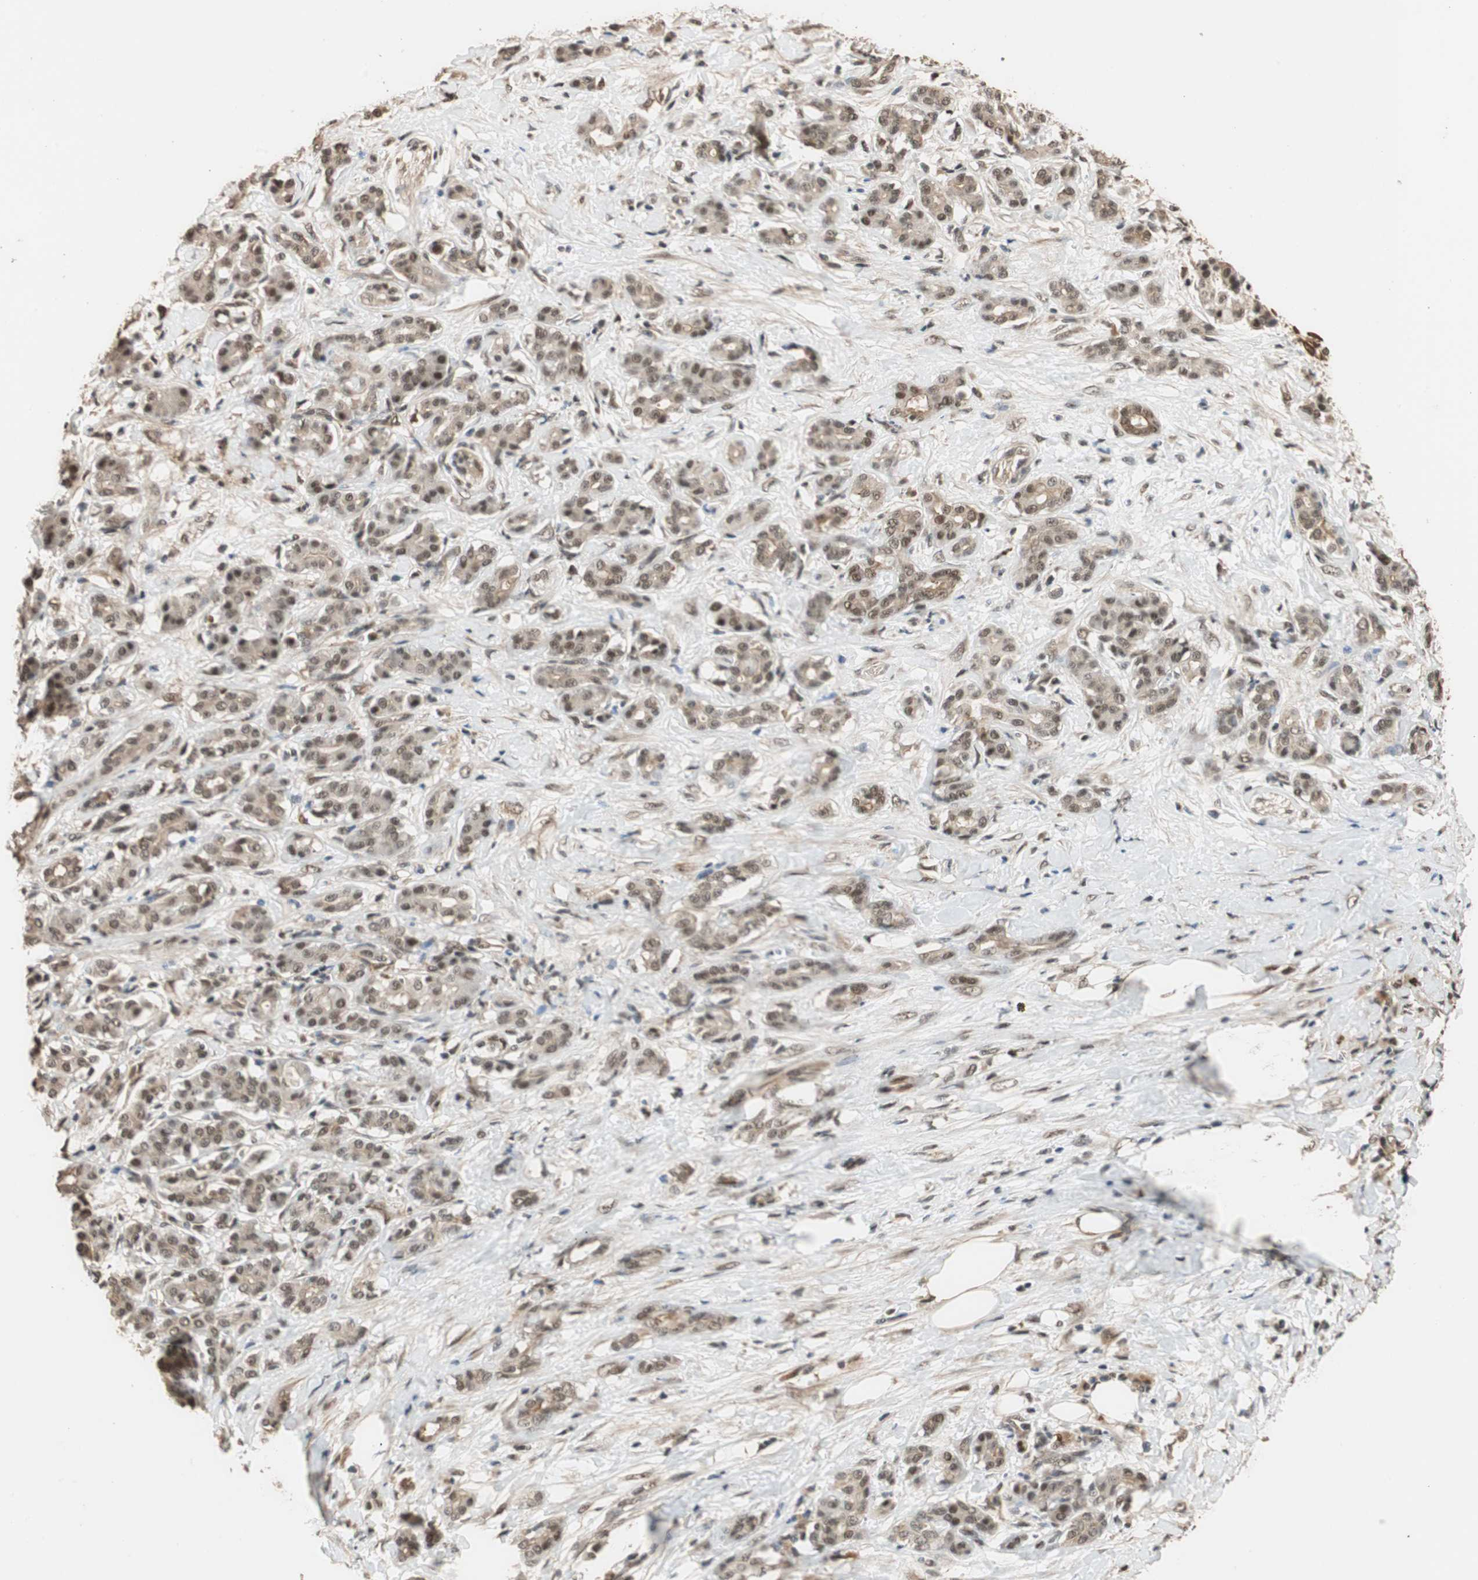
{"staining": {"intensity": "moderate", "quantity": ">75%", "location": "cytoplasmic/membranous,nuclear"}, "tissue": "pancreatic cancer", "cell_type": "Tumor cells", "image_type": "cancer", "snomed": [{"axis": "morphology", "description": "Adenocarcinoma, NOS"}, {"axis": "topography", "description": "Pancreas"}], "caption": "IHC image of pancreatic adenocarcinoma stained for a protein (brown), which reveals medium levels of moderate cytoplasmic/membranous and nuclear staining in about >75% of tumor cells.", "gene": "CDC5L", "patient": {"sex": "male", "age": 41}}